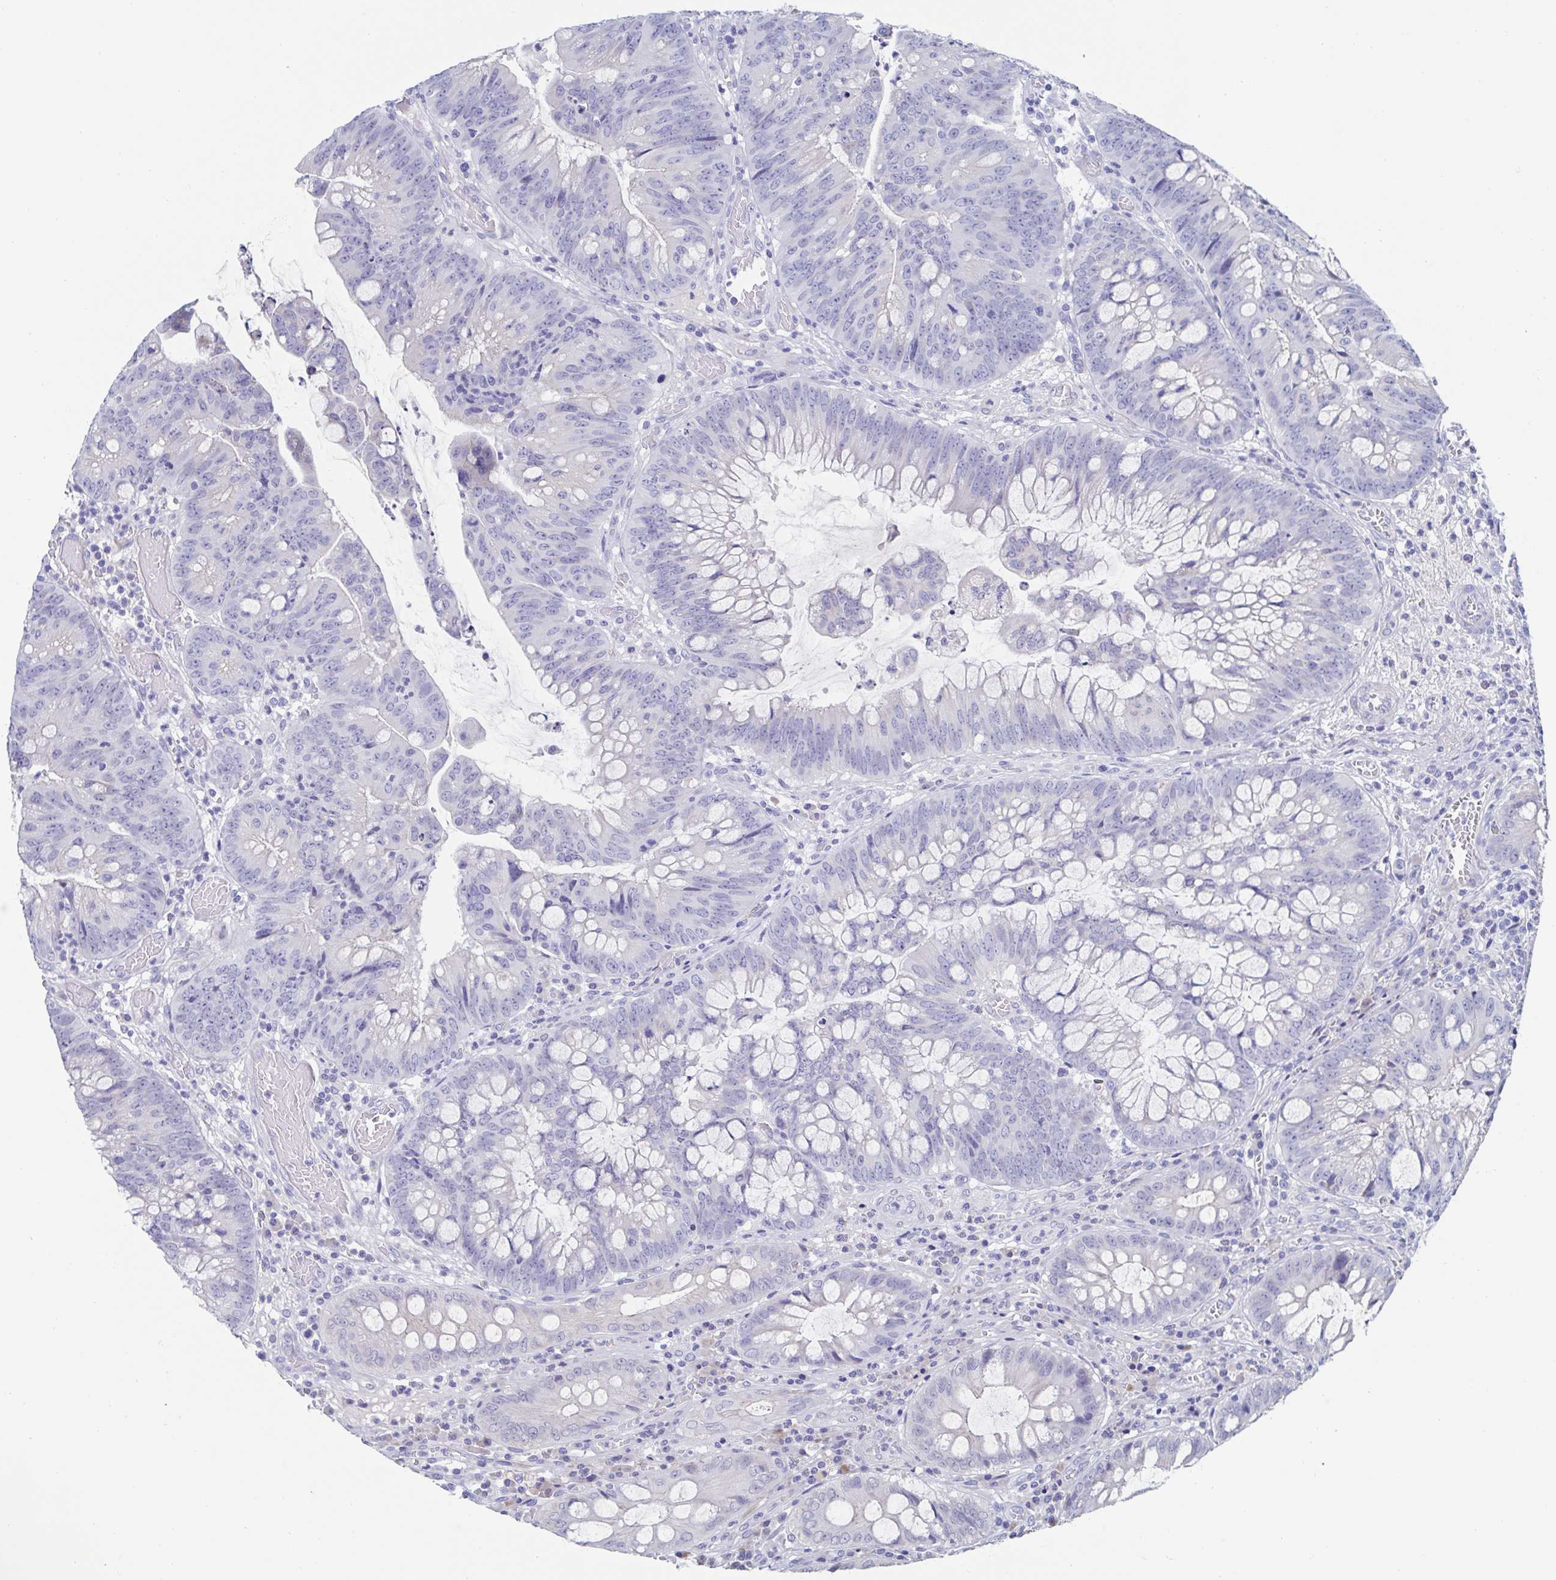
{"staining": {"intensity": "negative", "quantity": "none", "location": "none"}, "tissue": "colorectal cancer", "cell_type": "Tumor cells", "image_type": "cancer", "snomed": [{"axis": "morphology", "description": "Adenocarcinoma, NOS"}, {"axis": "topography", "description": "Colon"}], "caption": "A micrograph of colorectal adenocarcinoma stained for a protein reveals no brown staining in tumor cells. (Immunohistochemistry (ihc), brightfield microscopy, high magnification).", "gene": "CDH2", "patient": {"sex": "male", "age": 62}}